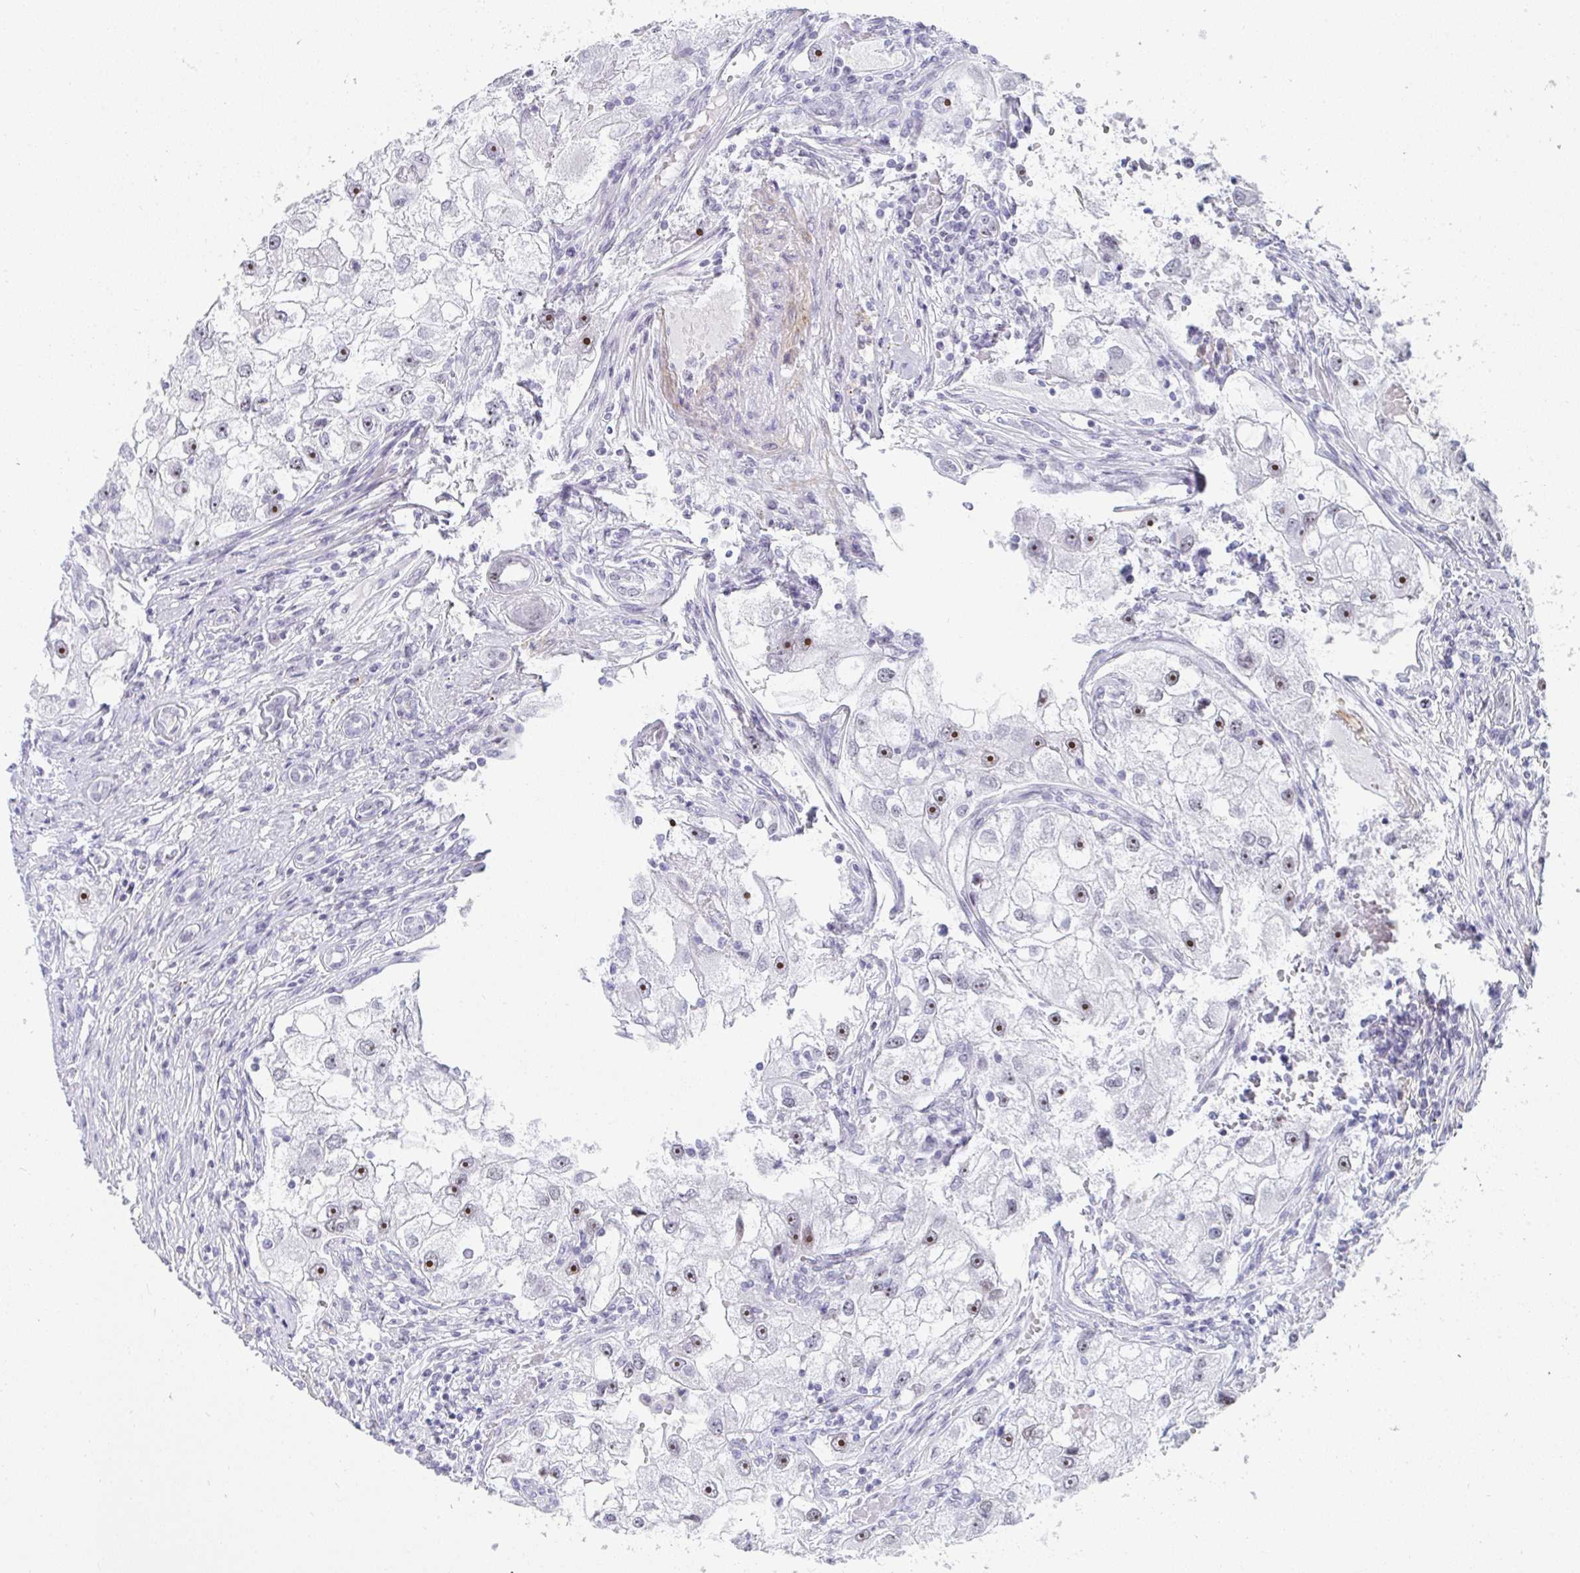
{"staining": {"intensity": "moderate", "quantity": "25%-75%", "location": "nuclear"}, "tissue": "renal cancer", "cell_type": "Tumor cells", "image_type": "cancer", "snomed": [{"axis": "morphology", "description": "Adenocarcinoma, NOS"}, {"axis": "topography", "description": "Kidney"}], "caption": "An image of human renal cancer (adenocarcinoma) stained for a protein reveals moderate nuclear brown staining in tumor cells.", "gene": "NOP10", "patient": {"sex": "male", "age": 63}}